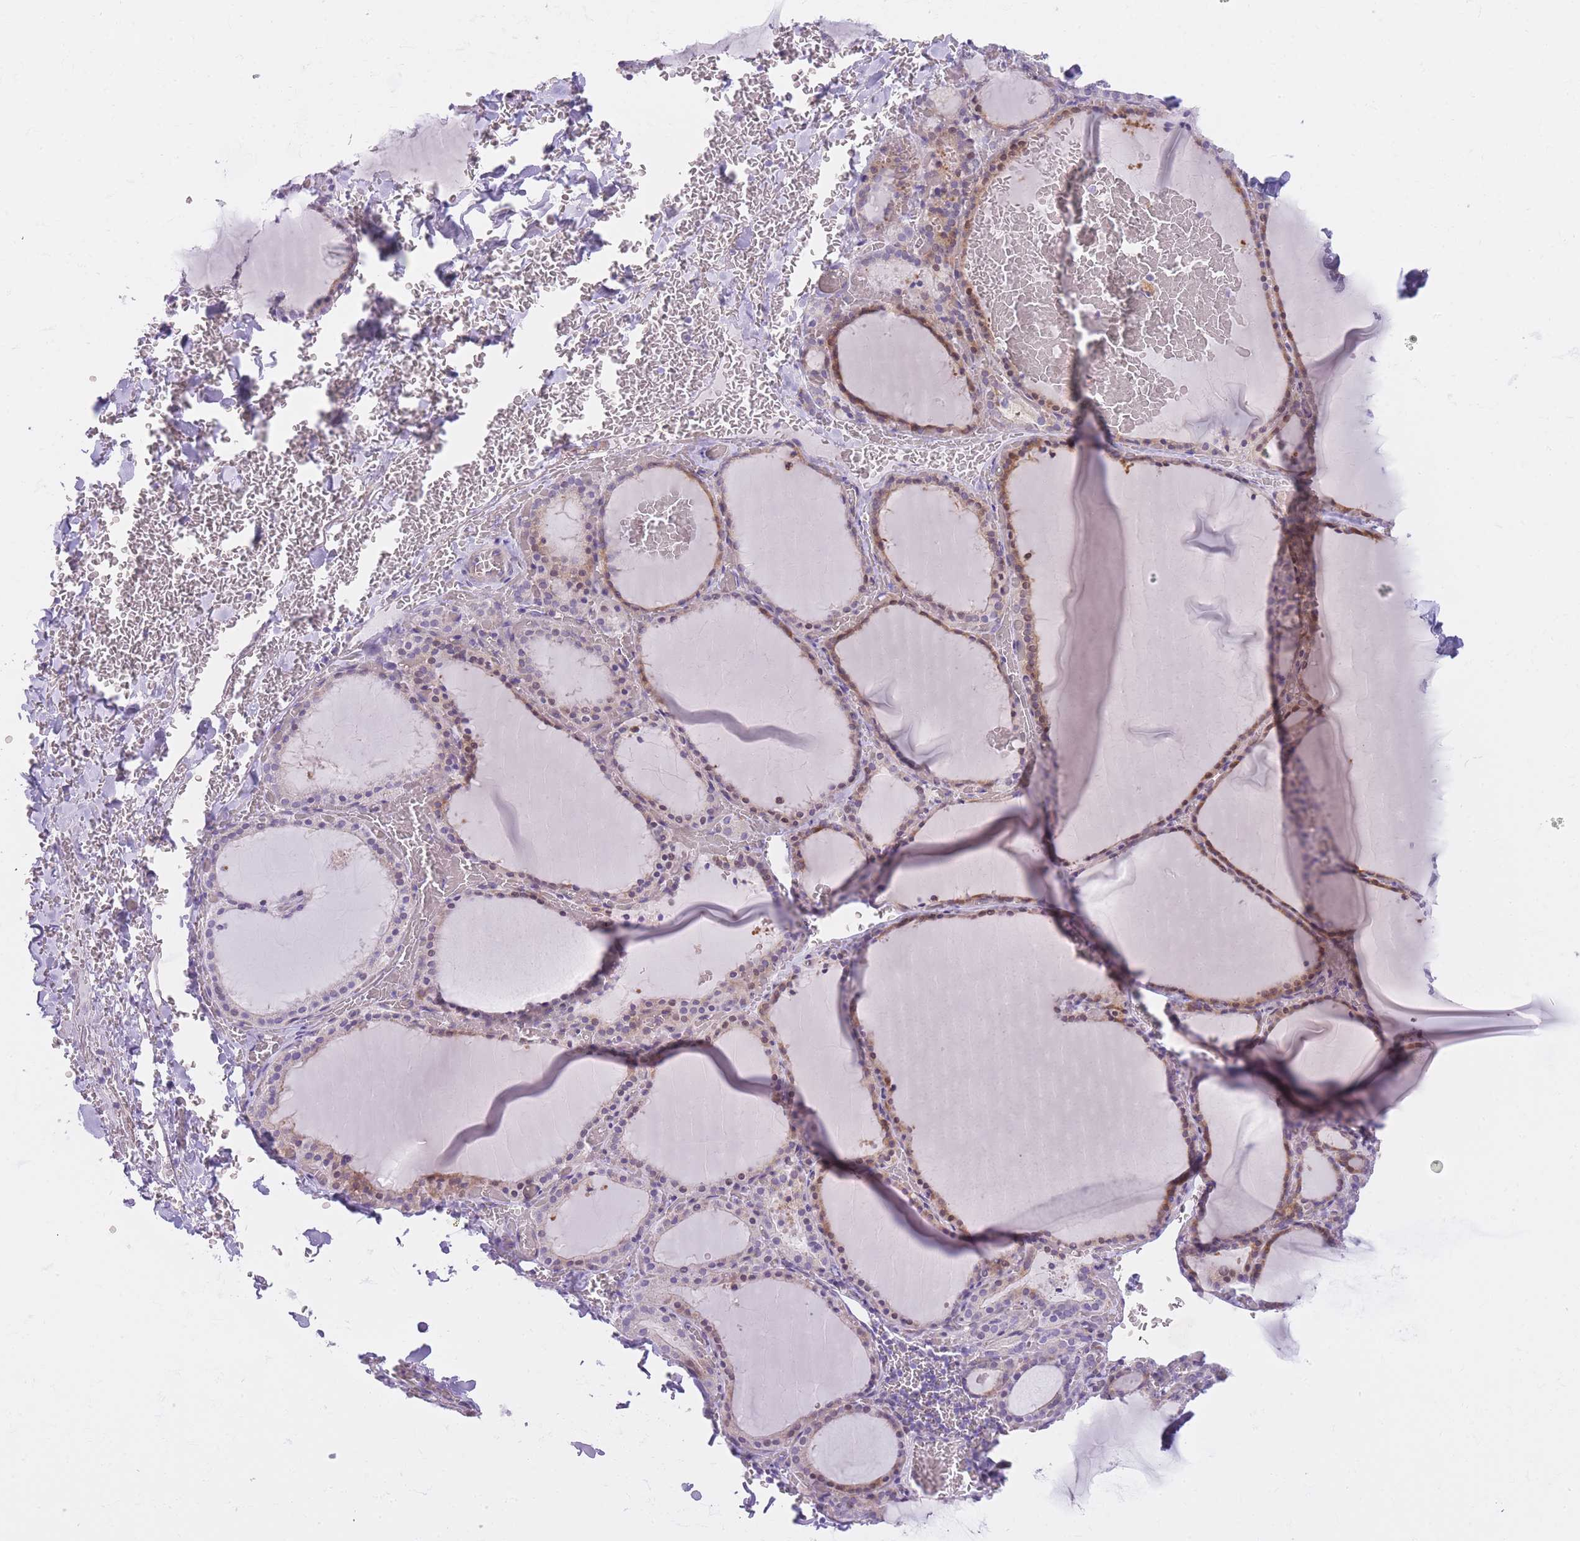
{"staining": {"intensity": "weak", "quantity": "<25%", "location": "cytoplasmic/membranous"}, "tissue": "thyroid gland", "cell_type": "Glandular cells", "image_type": "normal", "snomed": [{"axis": "morphology", "description": "Normal tissue, NOS"}, {"axis": "topography", "description": "Thyroid gland"}], "caption": "Immunohistochemistry micrograph of benign thyroid gland stained for a protein (brown), which exhibits no positivity in glandular cells.", "gene": "IMPG1", "patient": {"sex": "female", "age": 39}}